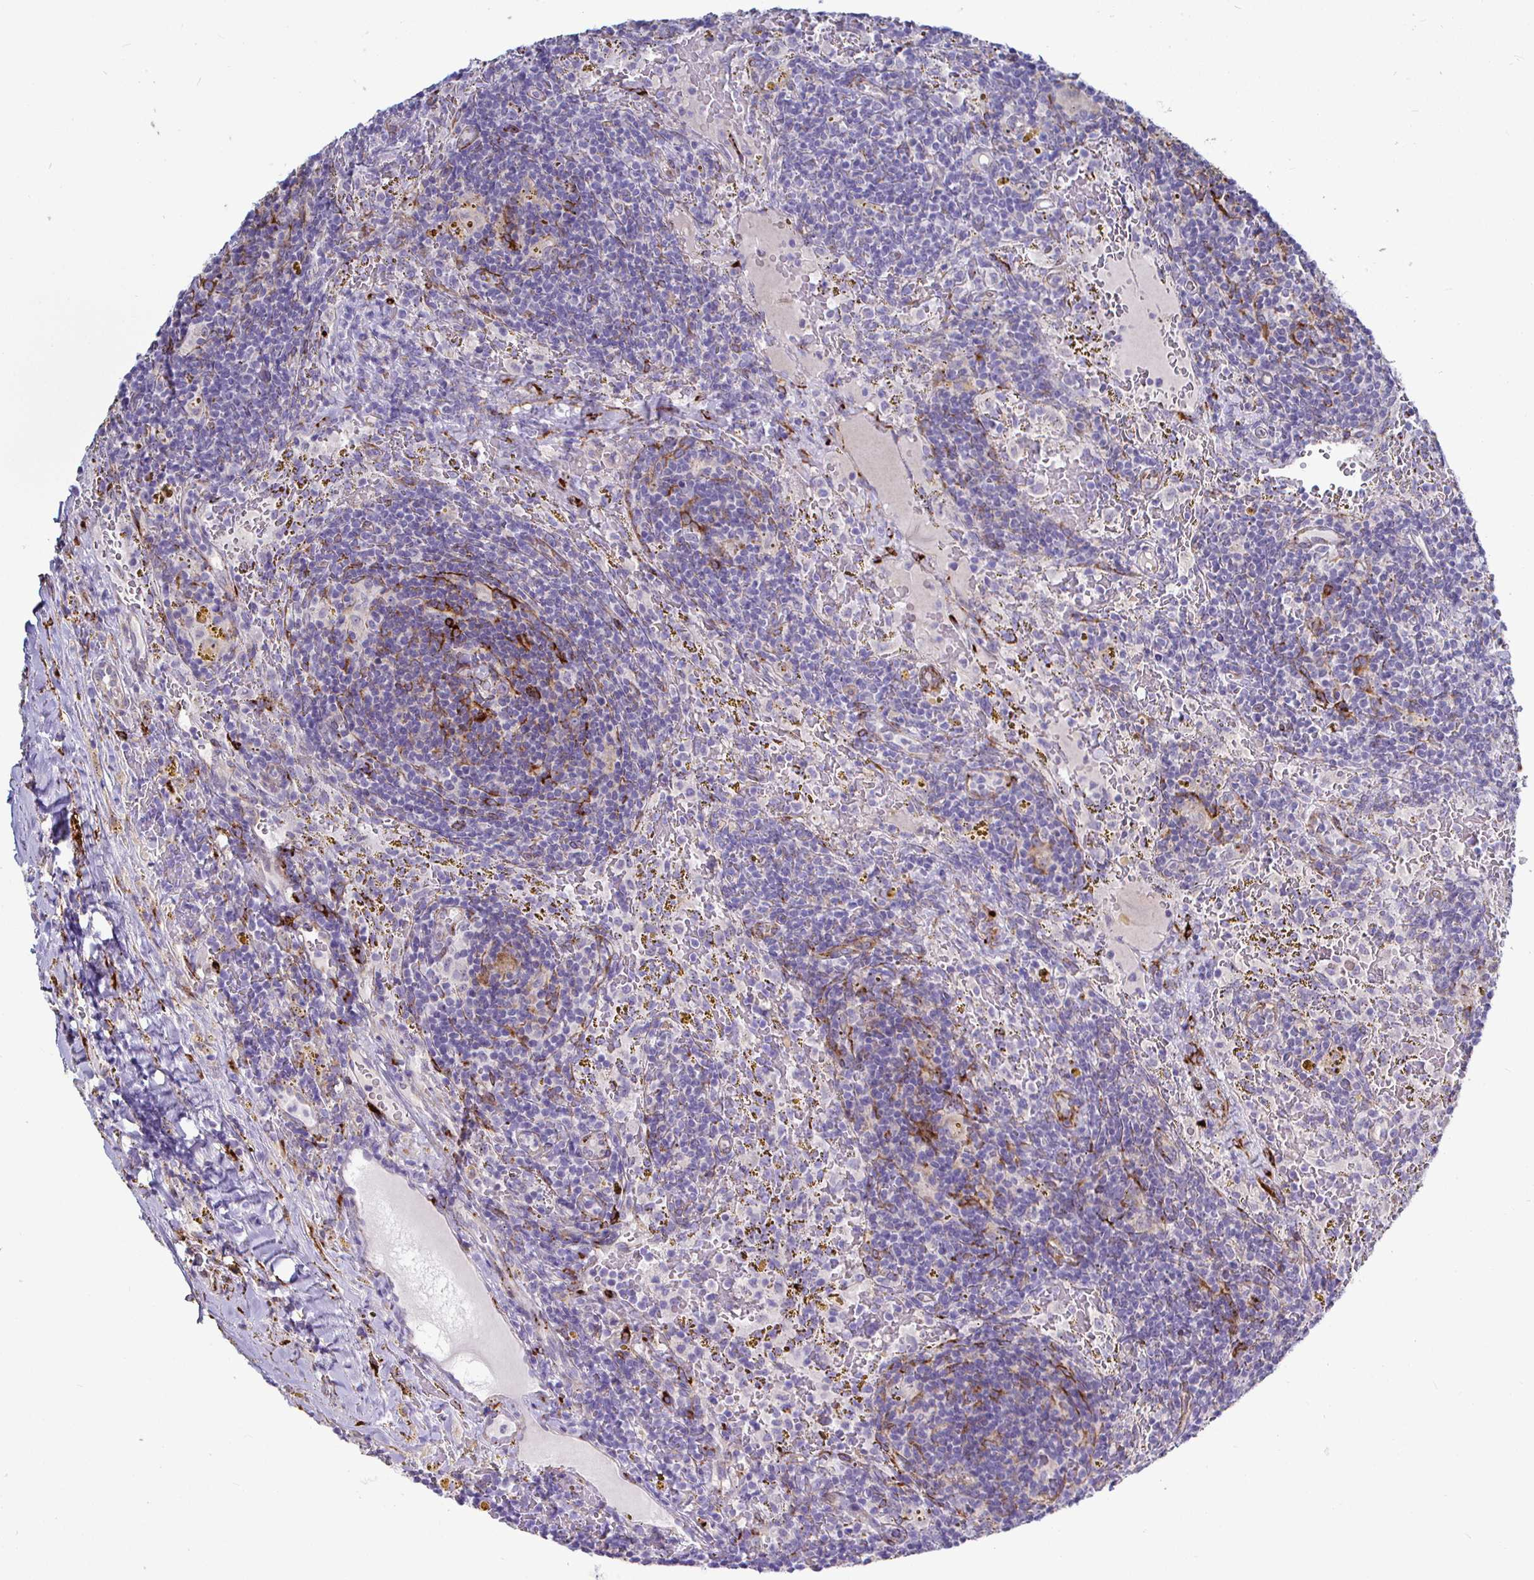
{"staining": {"intensity": "negative", "quantity": "none", "location": "none"}, "tissue": "lymphoma", "cell_type": "Tumor cells", "image_type": "cancer", "snomed": [{"axis": "morphology", "description": "Malignant lymphoma, non-Hodgkin's type, Low grade"}, {"axis": "topography", "description": "Spleen"}], "caption": "Human lymphoma stained for a protein using immunohistochemistry demonstrates no staining in tumor cells.", "gene": "P4HA2", "patient": {"sex": "female", "age": 70}}